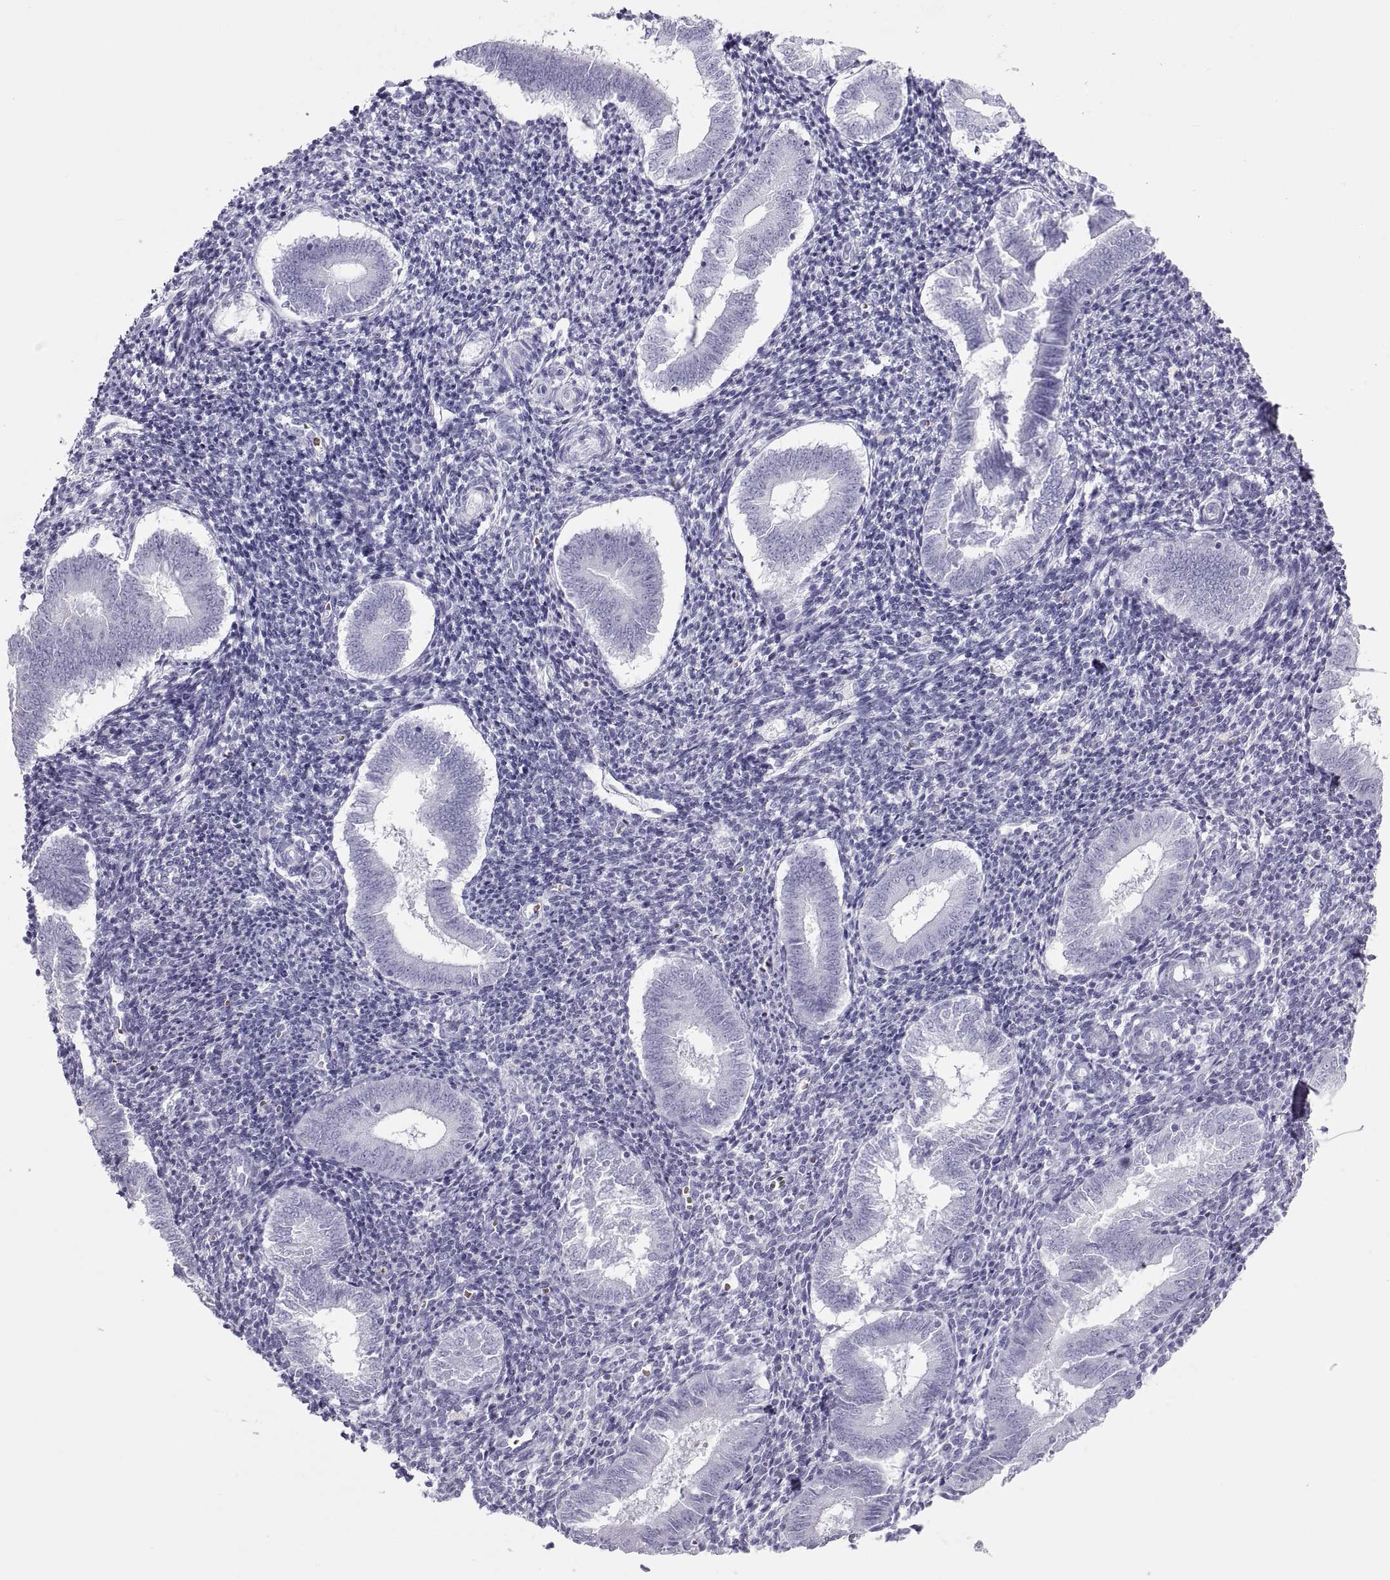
{"staining": {"intensity": "negative", "quantity": "none", "location": "none"}, "tissue": "endometrium", "cell_type": "Cells in endometrial stroma", "image_type": "normal", "snomed": [{"axis": "morphology", "description": "Normal tissue, NOS"}, {"axis": "topography", "description": "Endometrium"}], "caption": "The immunohistochemistry histopathology image has no significant positivity in cells in endometrial stroma of endometrium. The staining is performed using DAB brown chromogen with nuclei counter-stained in using hematoxylin.", "gene": "SEMG1", "patient": {"sex": "female", "age": 25}}